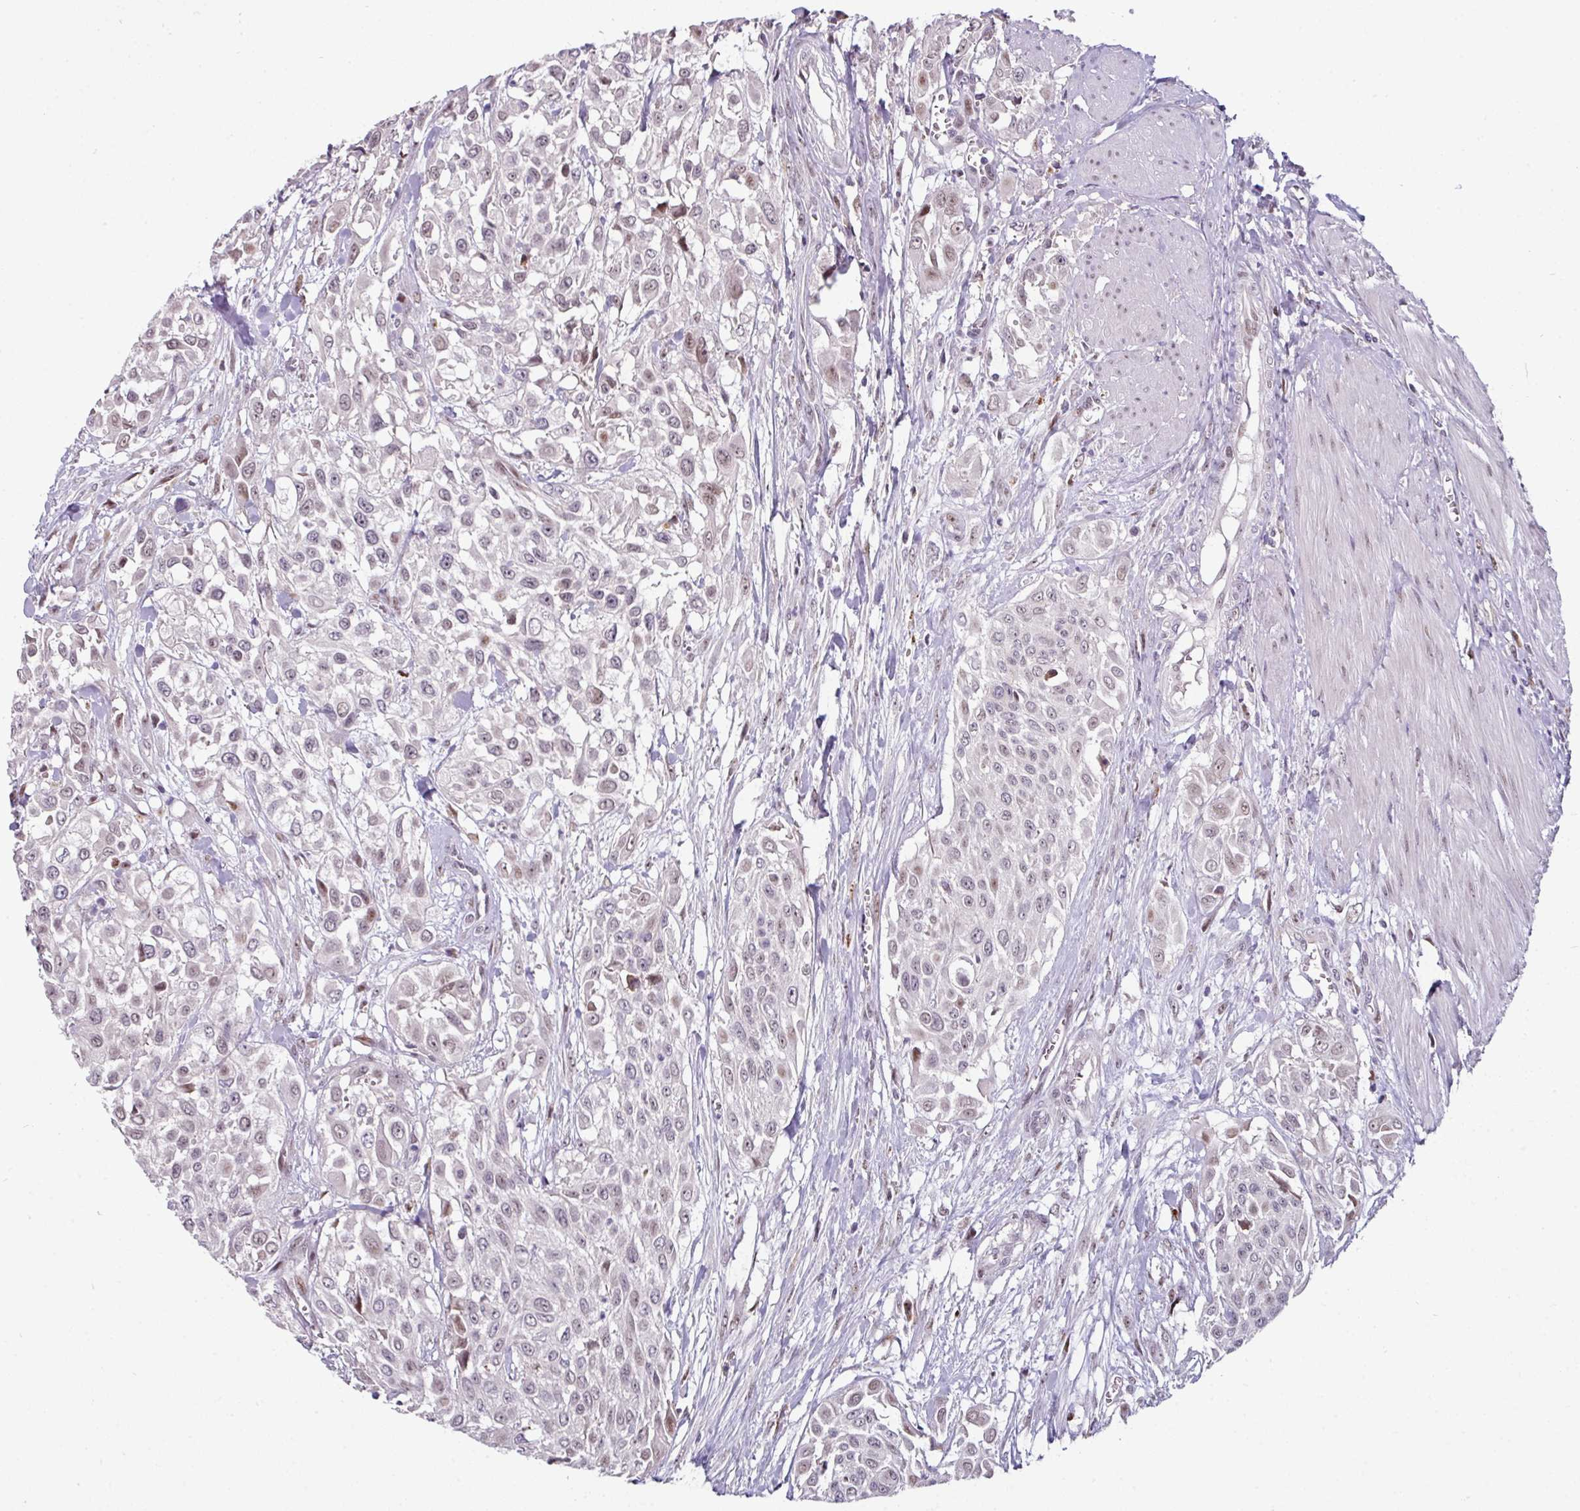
{"staining": {"intensity": "negative", "quantity": "none", "location": "none"}, "tissue": "urothelial cancer", "cell_type": "Tumor cells", "image_type": "cancer", "snomed": [{"axis": "morphology", "description": "Urothelial carcinoma, High grade"}, {"axis": "topography", "description": "Urinary bladder"}], "caption": "Immunohistochemical staining of urothelial cancer exhibits no significant staining in tumor cells.", "gene": "SWSAP1", "patient": {"sex": "male", "age": 57}}